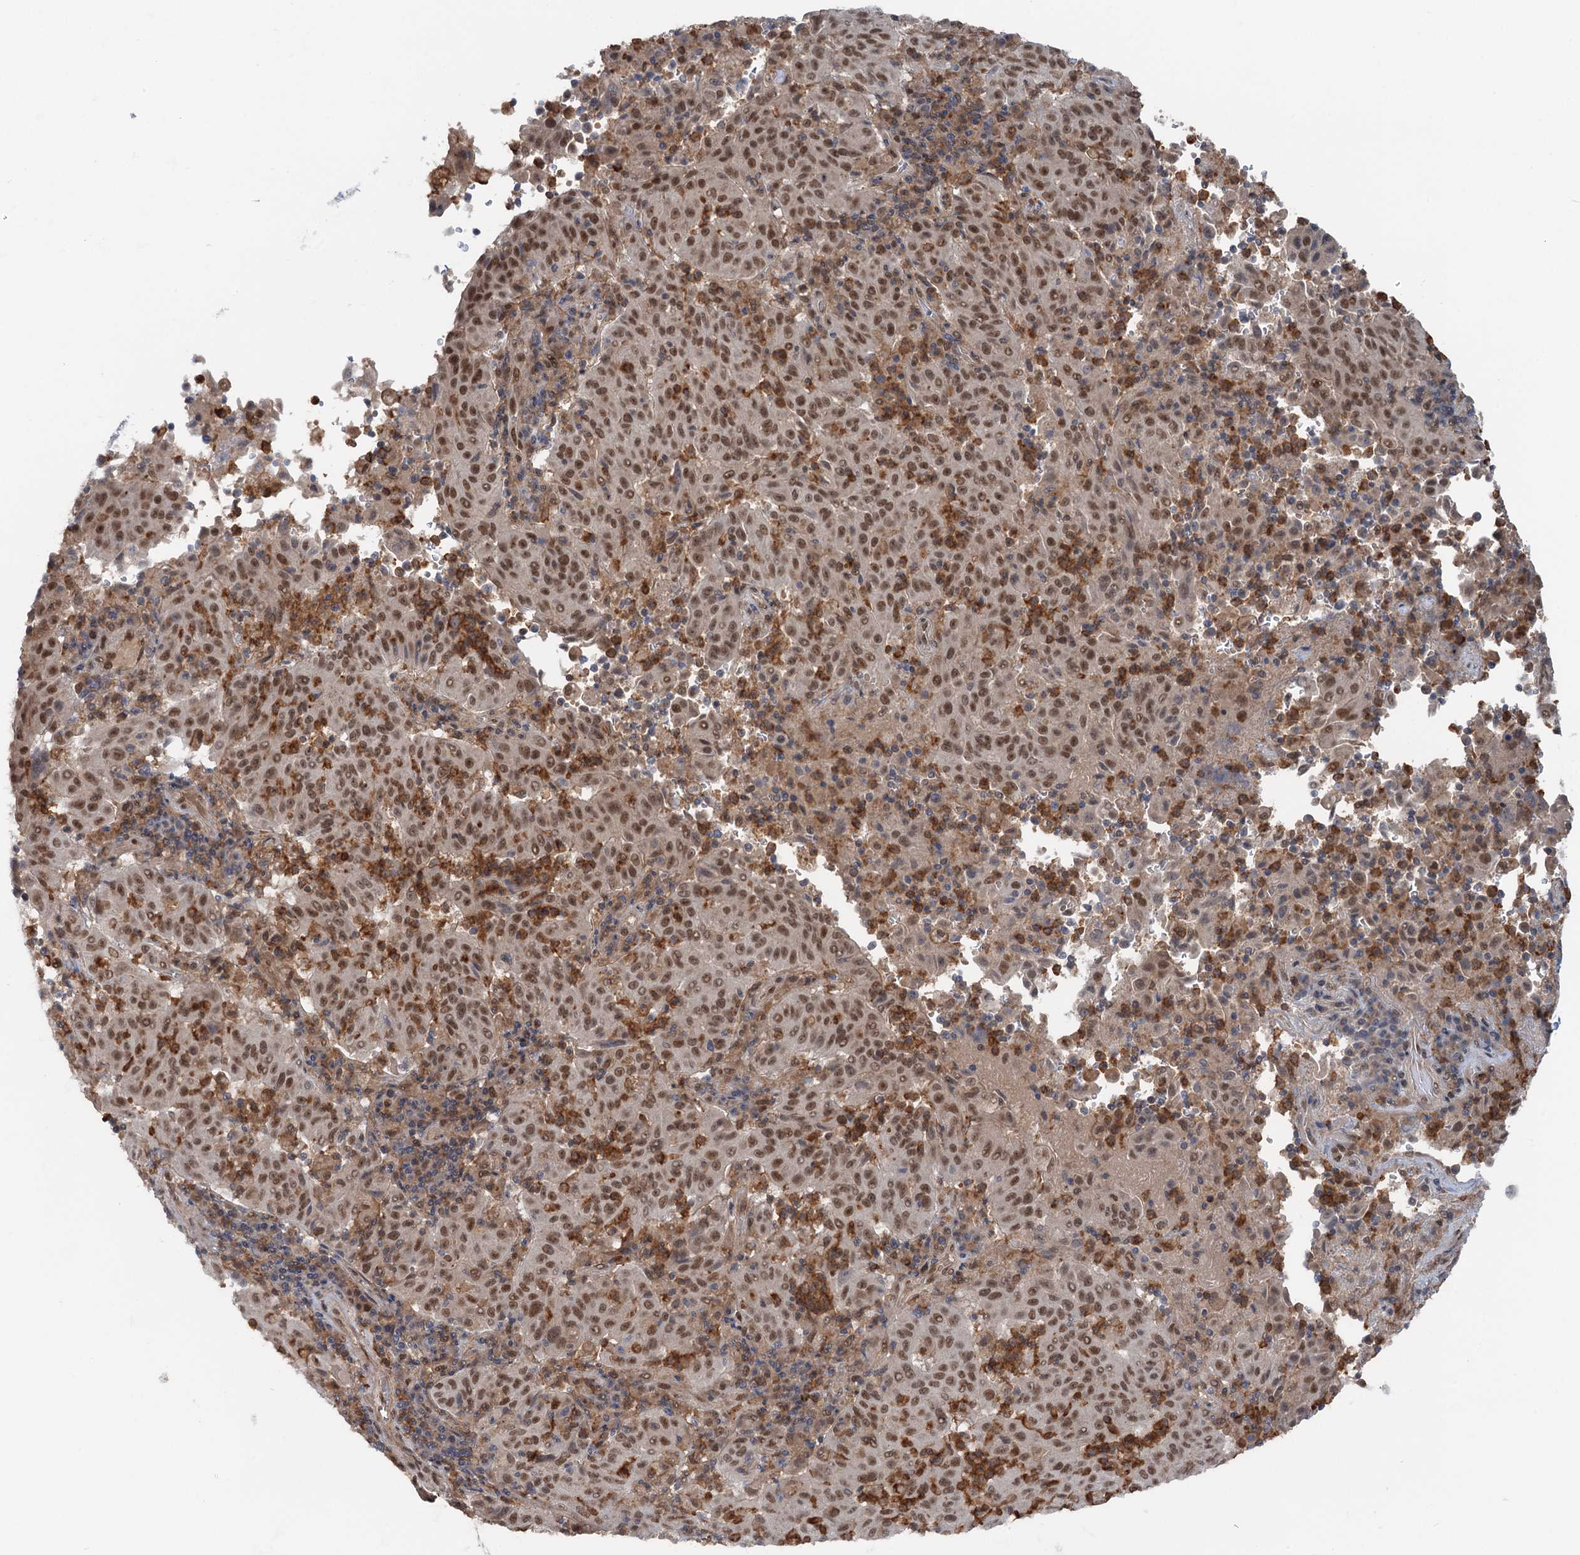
{"staining": {"intensity": "moderate", "quantity": ">75%", "location": "nuclear"}, "tissue": "pancreatic cancer", "cell_type": "Tumor cells", "image_type": "cancer", "snomed": [{"axis": "morphology", "description": "Adenocarcinoma, NOS"}, {"axis": "topography", "description": "Pancreas"}], "caption": "Tumor cells display medium levels of moderate nuclear expression in approximately >75% of cells in human pancreatic cancer.", "gene": "ZNF609", "patient": {"sex": "male", "age": 63}}